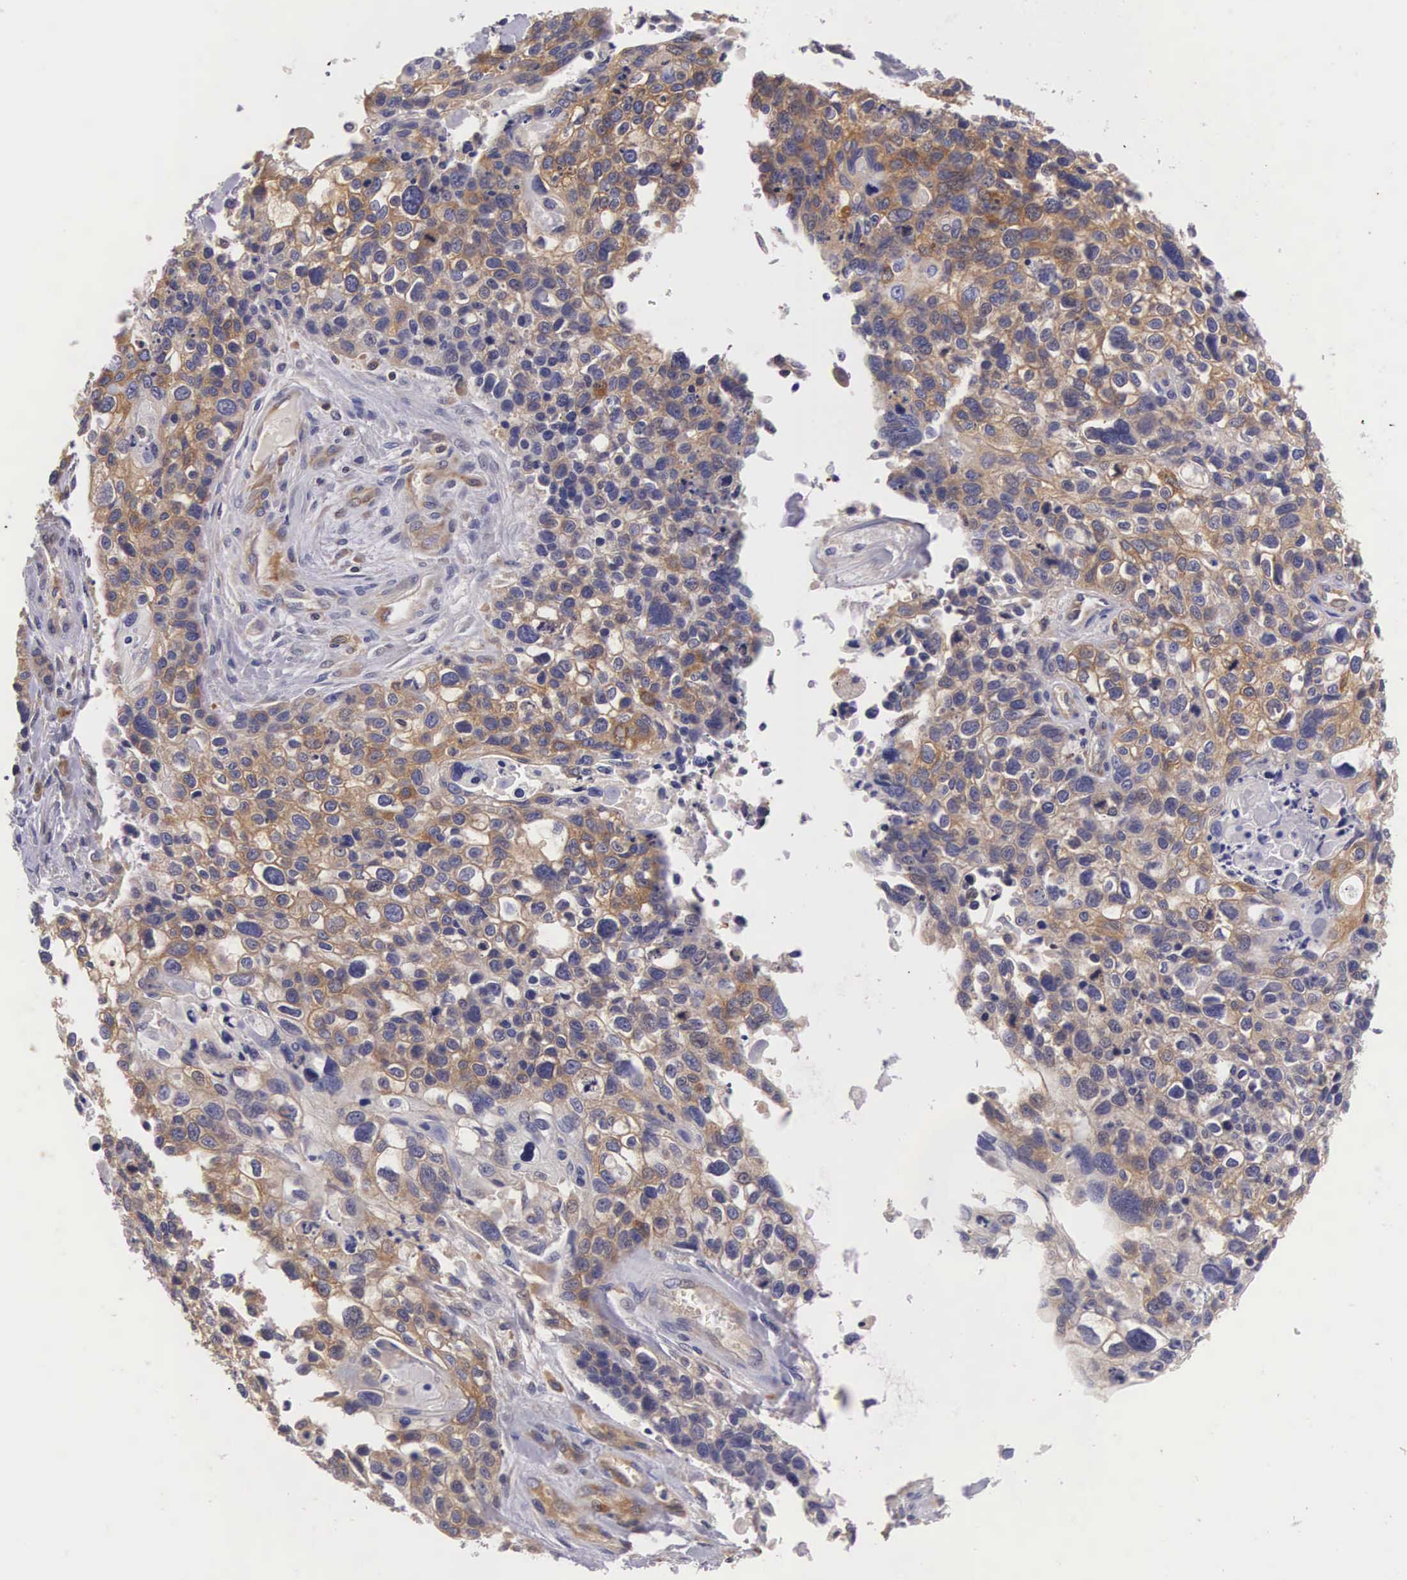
{"staining": {"intensity": "moderate", "quantity": ">75%", "location": "cytoplasmic/membranous"}, "tissue": "lung cancer", "cell_type": "Tumor cells", "image_type": "cancer", "snomed": [{"axis": "morphology", "description": "Squamous cell carcinoma, NOS"}, {"axis": "topography", "description": "Lymph node"}, {"axis": "topography", "description": "Lung"}], "caption": "Lung cancer stained with immunohistochemistry (IHC) exhibits moderate cytoplasmic/membranous staining in about >75% of tumor cells.", "gene": "OSBPL3", "patient": {"sex": "male", "age": 74}}